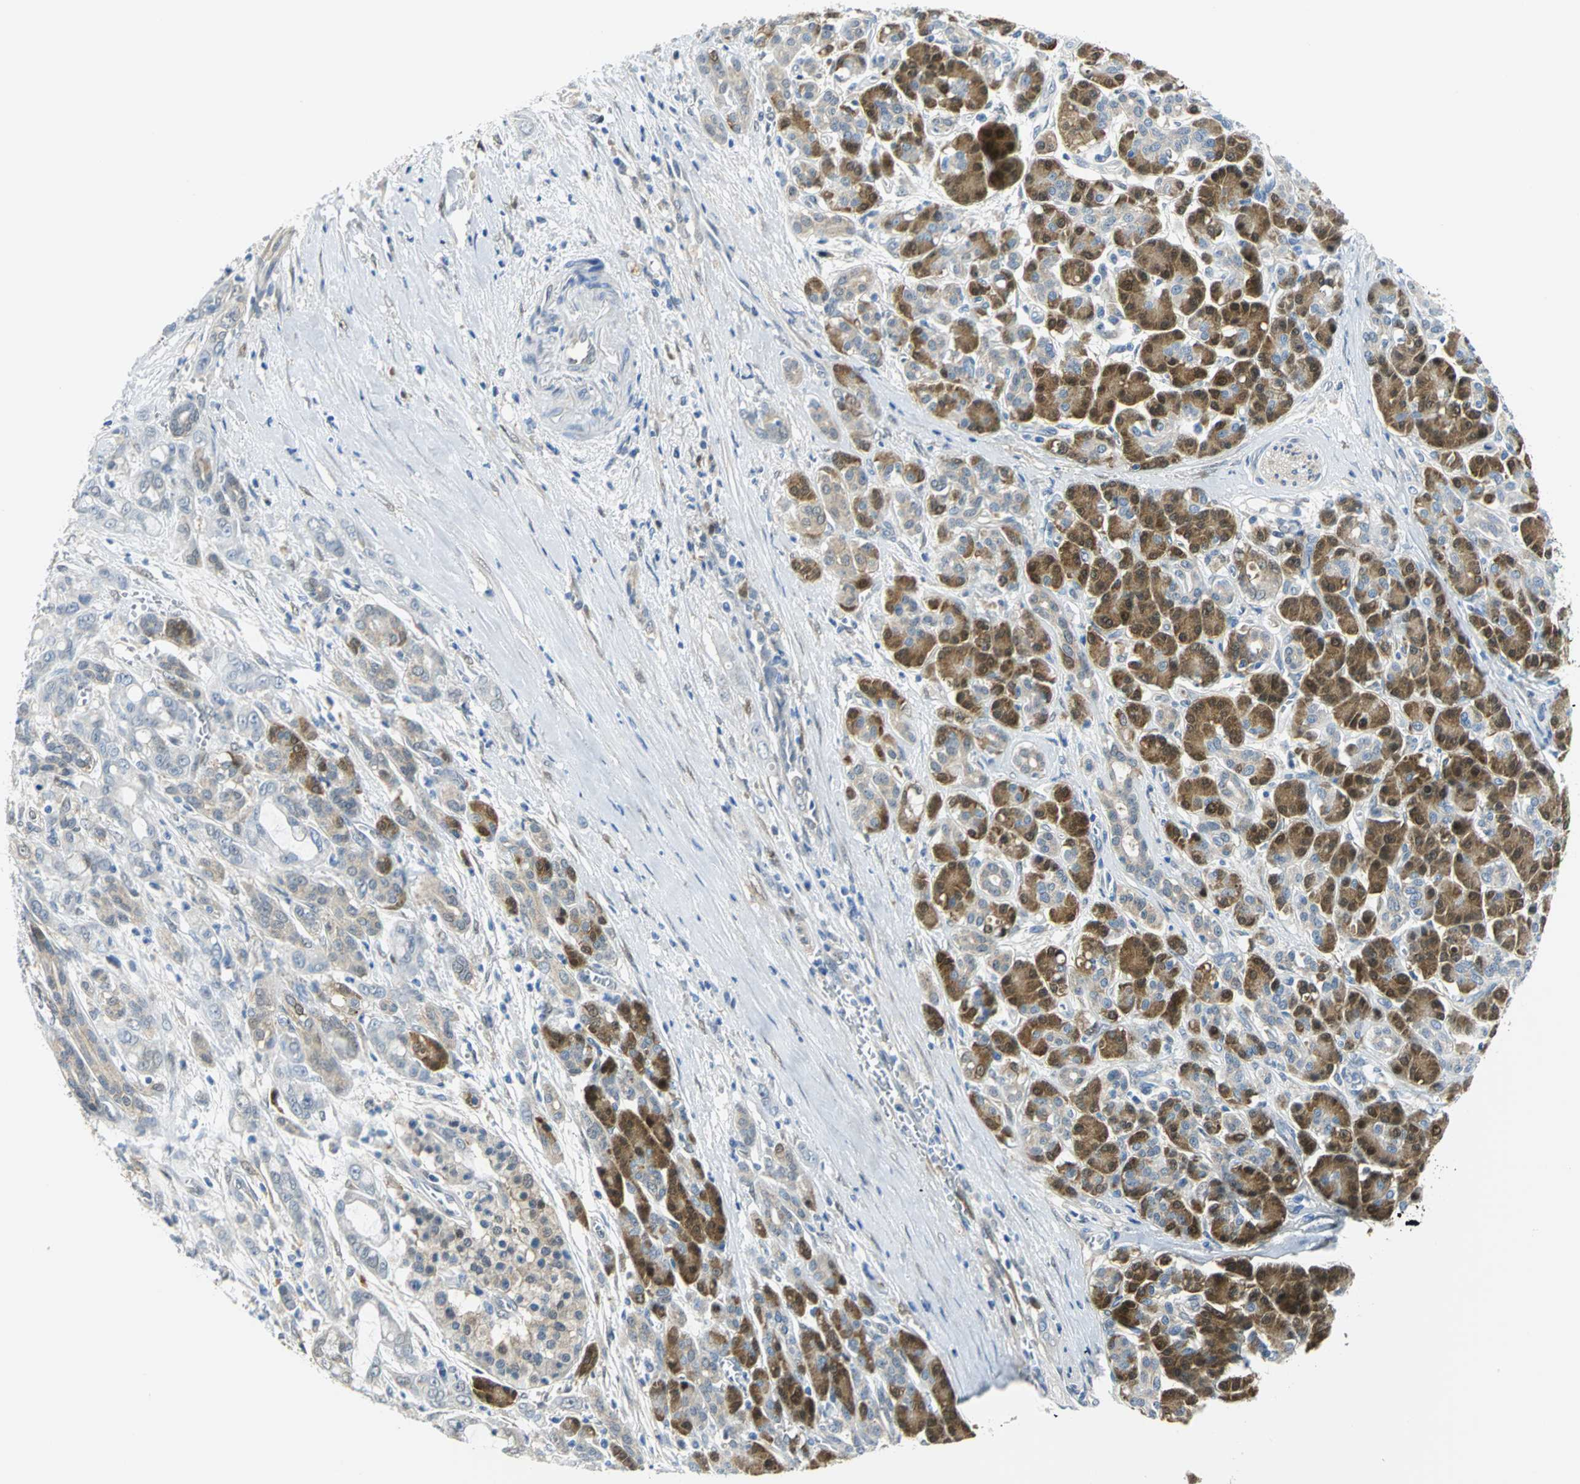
{"staining": {"intensity": "weak", "quantity": "25%-75%", "location": "cytoplasmic/membranous"}, "tissue": "pancreatic cancer", "cell_type": "Tumor cells", "image_type": "cancer", "snomed": [{"axis": "morphology", "description": "Adenocarcinoma, NOS"}, {"axis": "topography", "description": "Pancreas"}], "caption": "A histopathology image showing weak cytoplasmic/membranous staining in about 25%-75% of tumor cells in pancreatic cancer, as visualized by brown immunohistochemical staining.", "gene": "PGM3", "patient": {"sex": "male", "age": 59}}